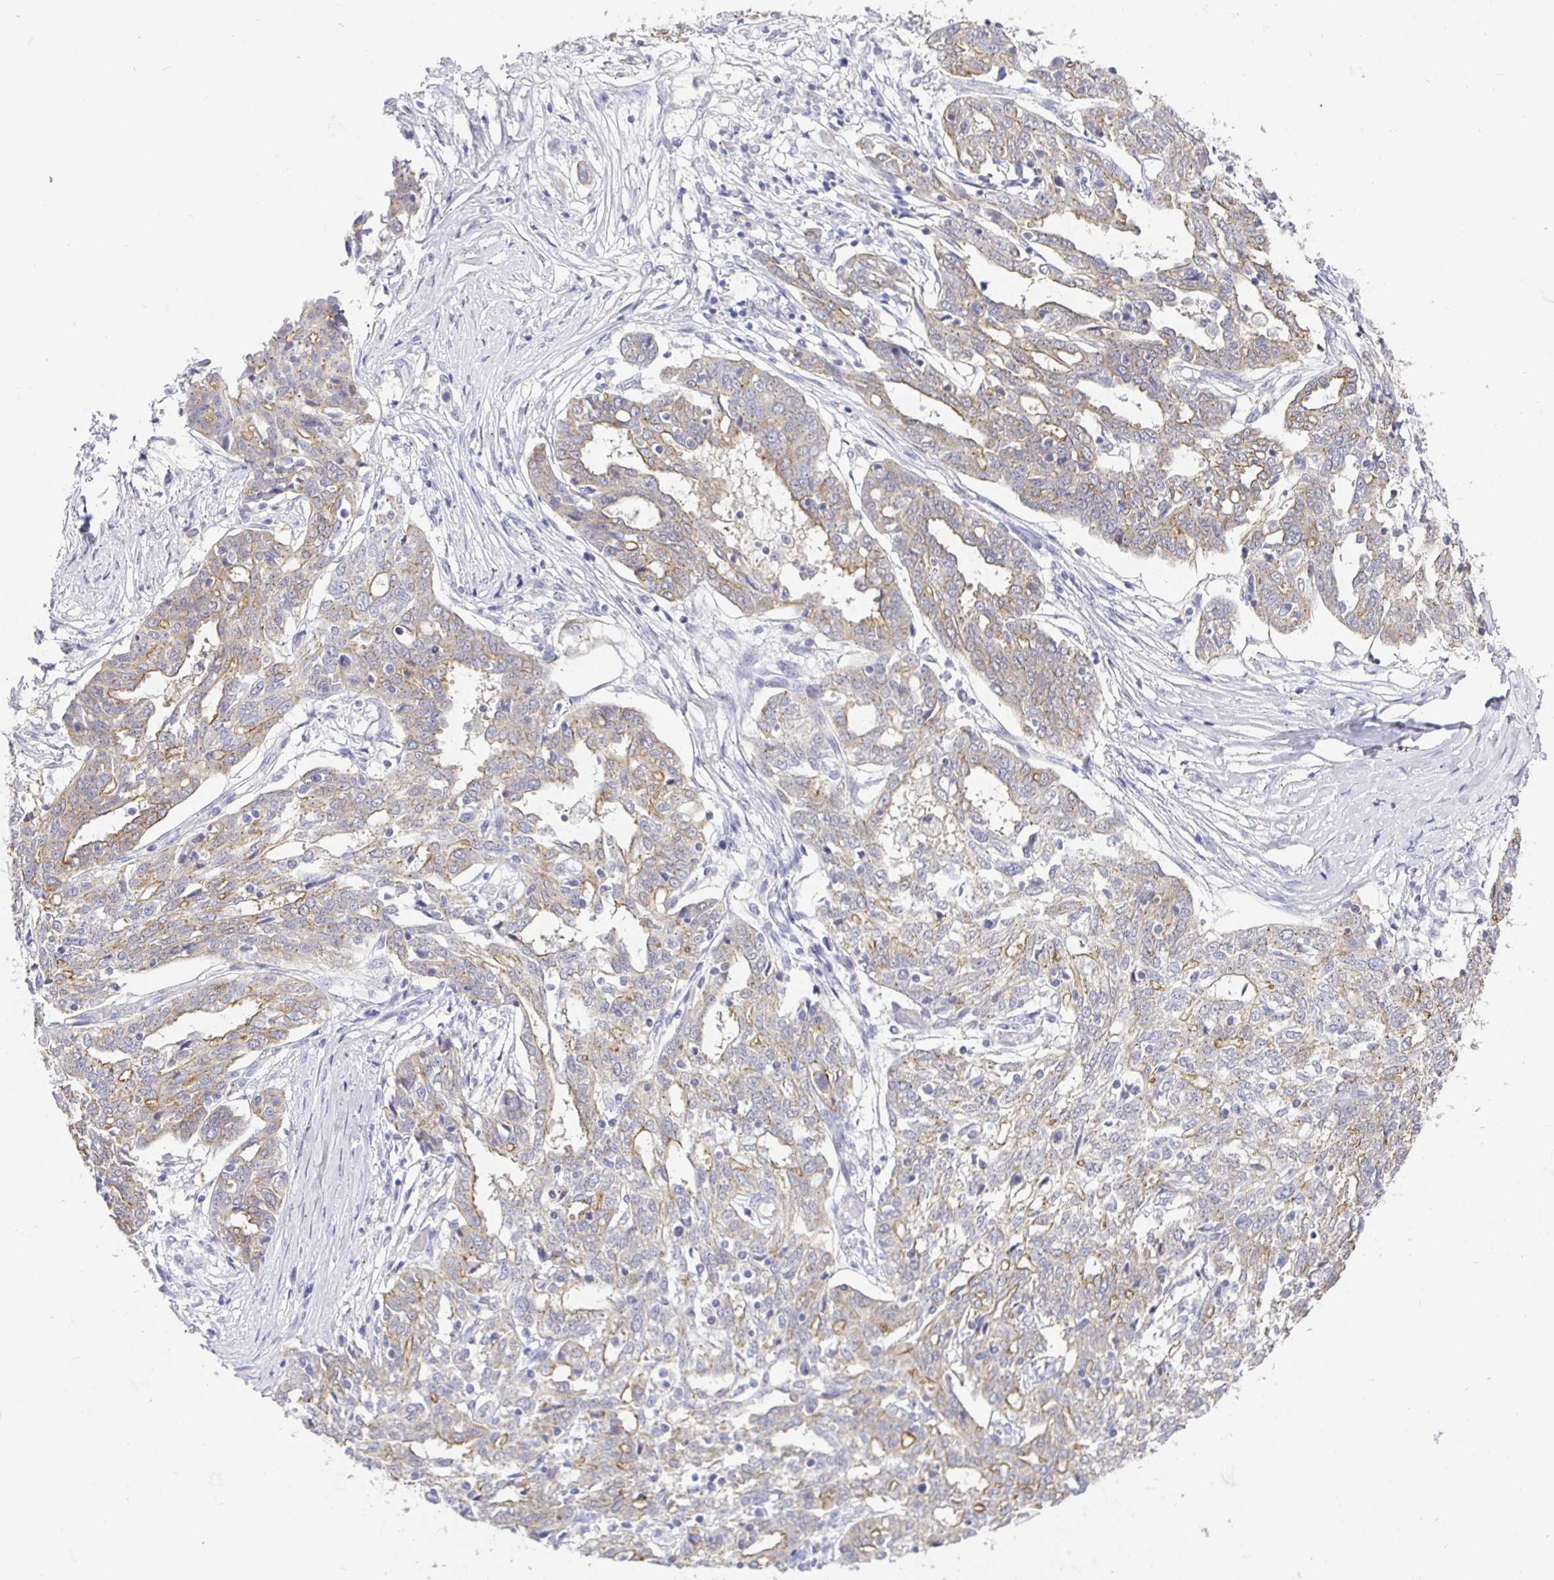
{"staining": {"intensity": "moderate", "quantity": "<25%", "location": "cytoplasmic/membranous"}, "tissue": "ovarian cancer", "cell_type": "Tumor cells", "image_type": "cancer", "snomed": [{"axis": "morphology", "description": "Cystadenocarcinoma, serous, NOS"}, {"axis": "topography", "description": "Ovary"}], "caption": "Serous cystadenocarcinoma (ovarian) stained for a protein reveals moderate cytoplasmic/membranous positivity in tumor cells.", "gene": "EZHIP", "patient": {"sex": "female", "age": 67}}